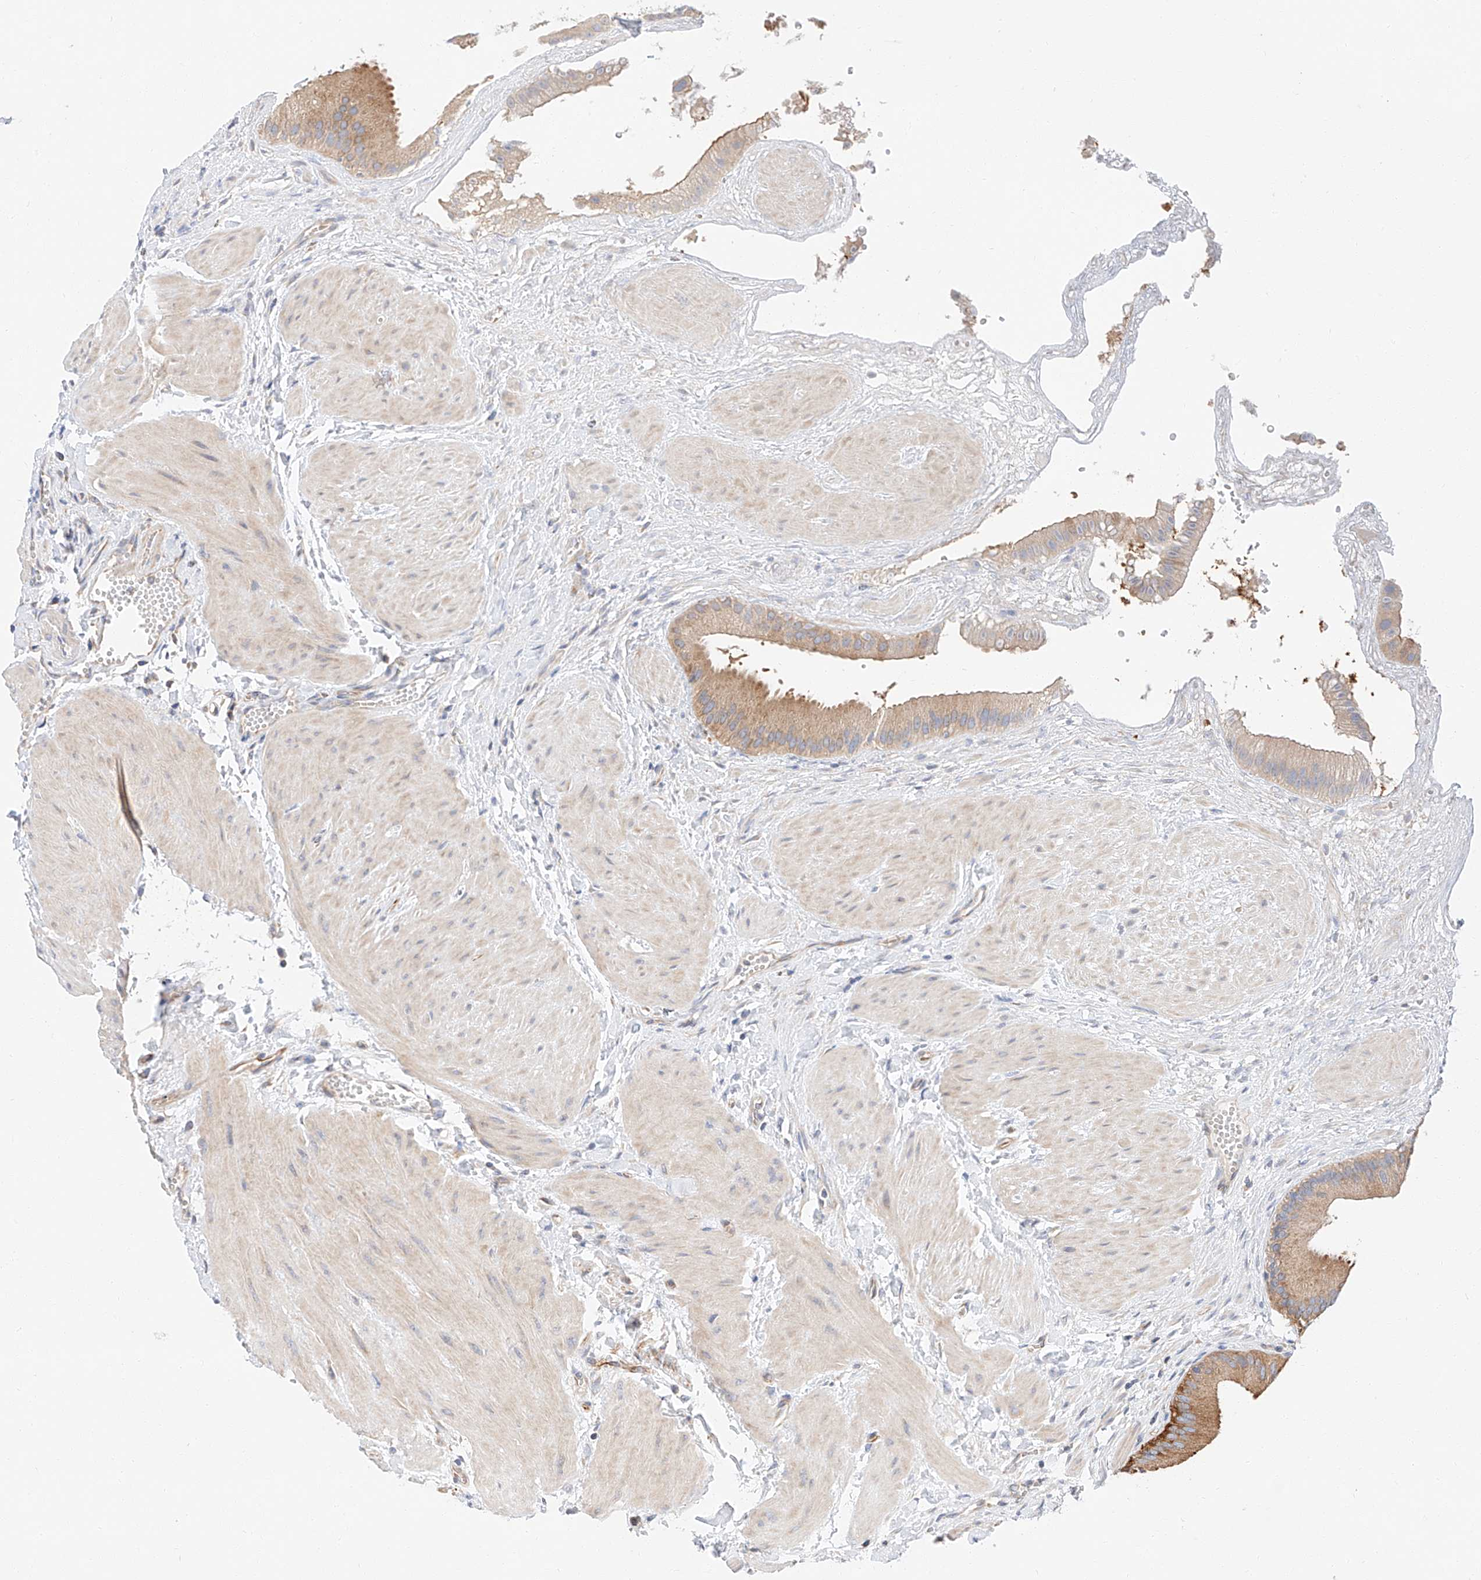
{"staining": {"intensity": "strong", "quantity": "25%-75%", "location": "cytoplasmic/membranous"}, "tissue": "gallbladder", "cell_type": "Glandular cells", "image_type": "normal", "snomed": [{"axis": "morphology", "description": "Normal tissue, NOS"}, {"axis": "topography", "description": "Gallbladder"}], "caption": "Protein analysis of unremarkable gallbladder displays strong cytoplasmic/membranous staining in about 25%-75% of glandular cells. (brown staining indicates protein expression, while blue staining denotes nuclei).", "gene": "GLMN", "patient": {"sex": "male", "age": 55}}